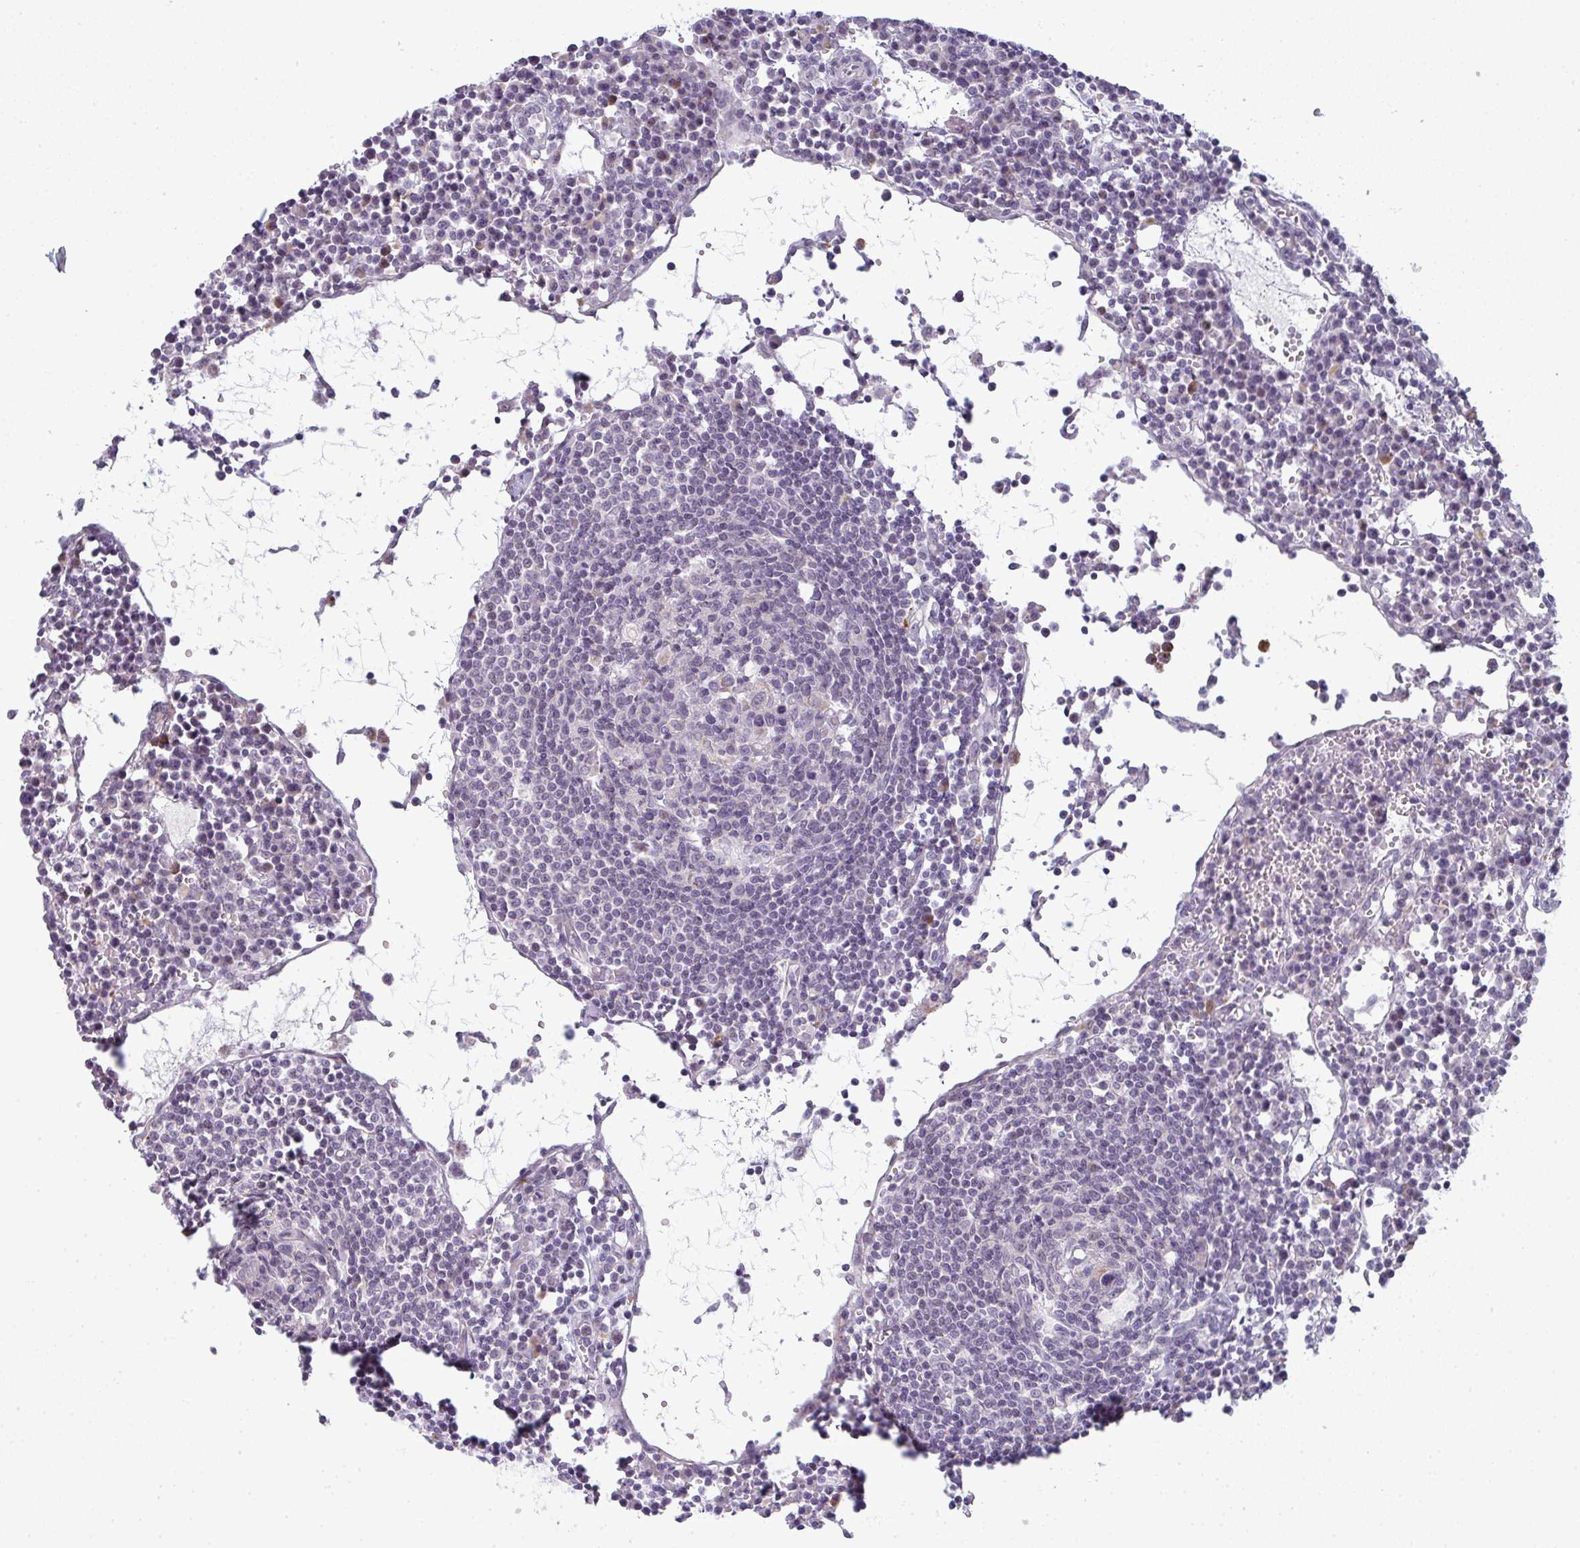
{"staining": {"intensity": "negative", "quantity": "none", "location": "none"}, "tissue": "lymph node", "cell_type": "Germinal center cells", "image_type": "normal", "snomed": [{"axis": "morphology", "description": "Normal tissue, NOS"}, {"axis": "topography", "description": "Lymph node"}], "caption": "A high-resolution image shows immunohistochemistry staining of benign lymph node, which reveals no significant positivity in germinal center cells. (DAB immunohistochemistry (IHC), high magnification).", "gene": "TEX33", "patient": {"sex": "female", "age": 78}}